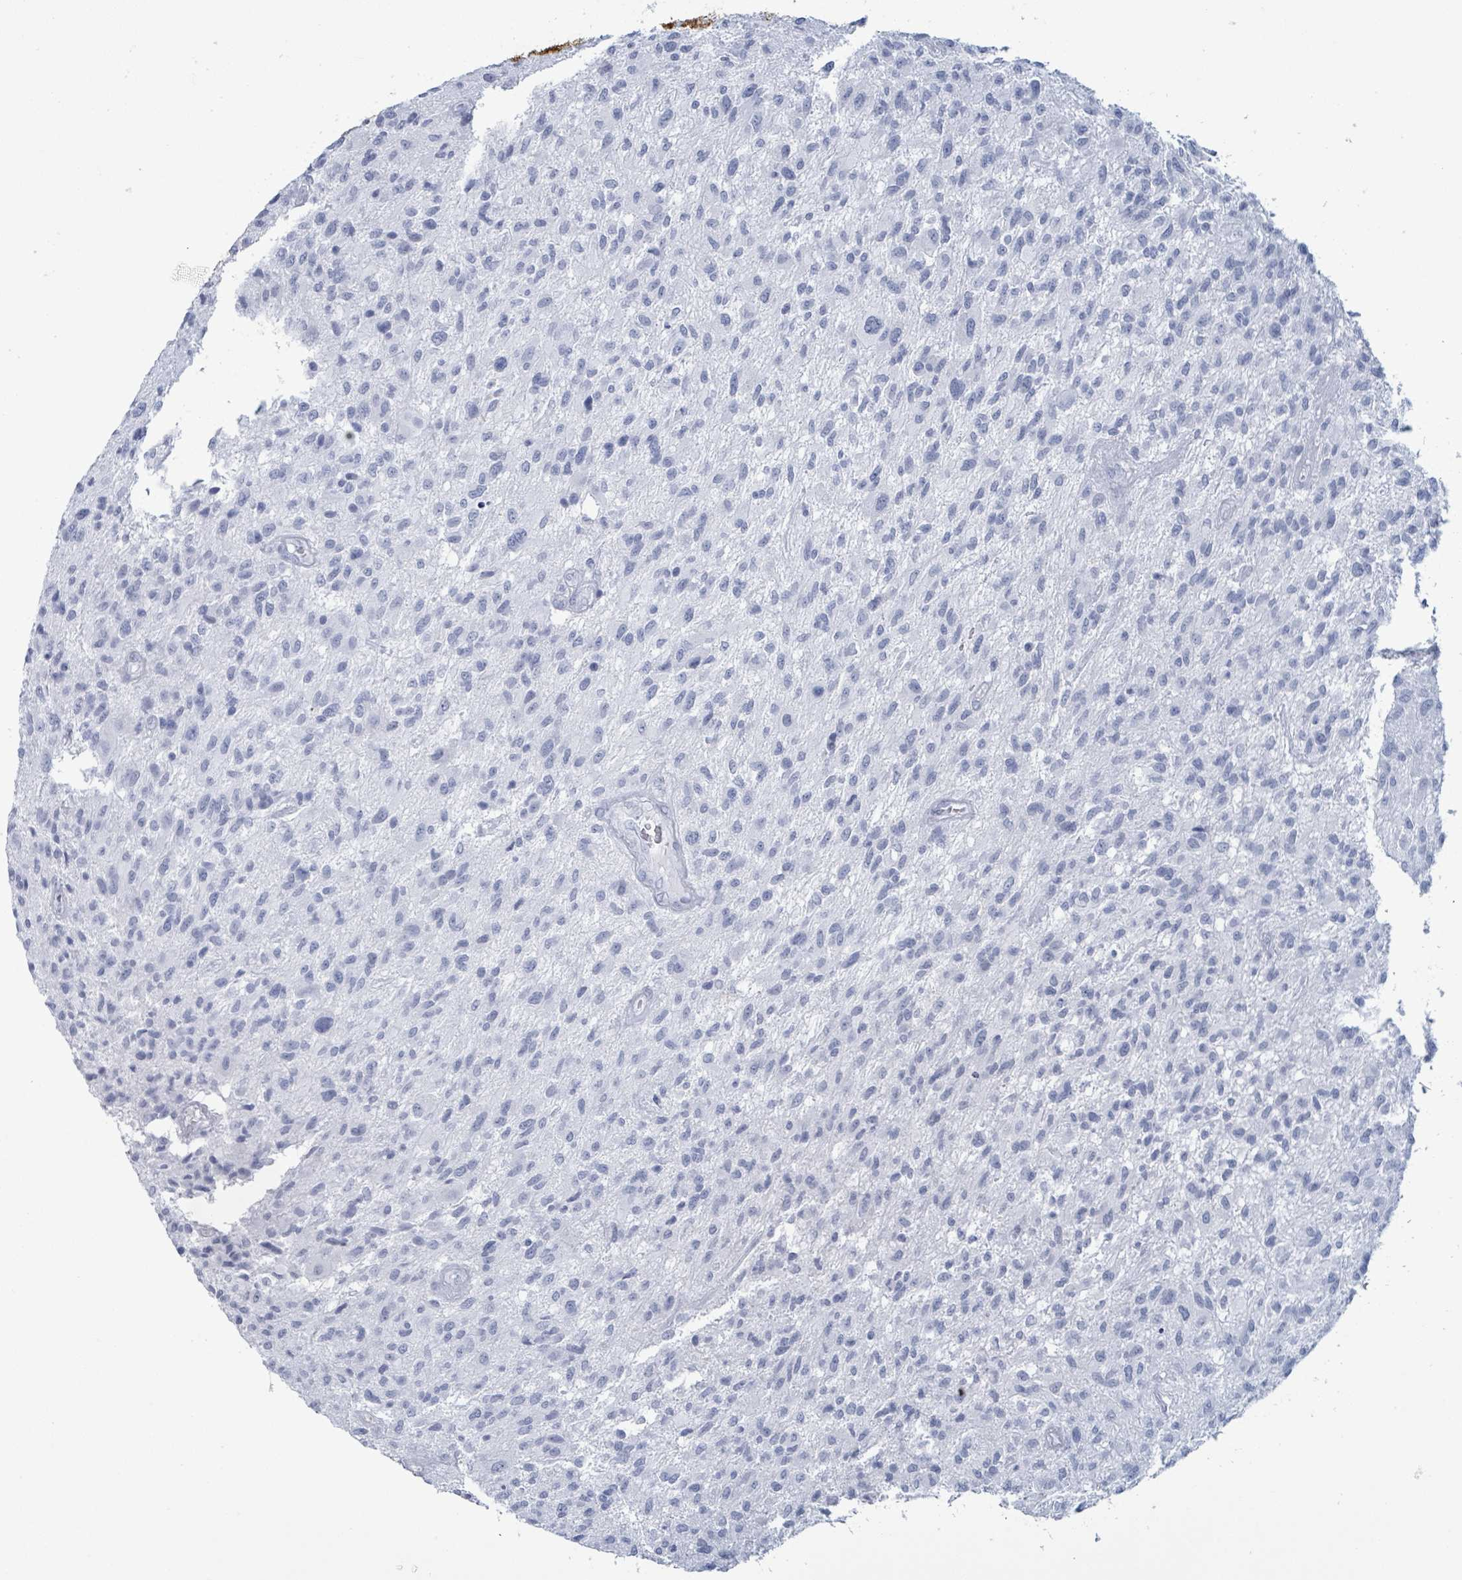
{"staining": {"intensity": "negative", "quantity": "none", "location": "none"}, "tissue": "glioma", "cell_type": "Tumor cells", "image_type": "cancer", "snomed": [{"axis": "morphology", "description": "Glioma, malignant, High grade"}, {"axis": "topography", "description": "Brain"}], "caption": "There is no significant positivity in tumor cells of high-grade glioma (malignant).", "gene": "KRT8", "patient": {"sex": "male", "age": 47}}